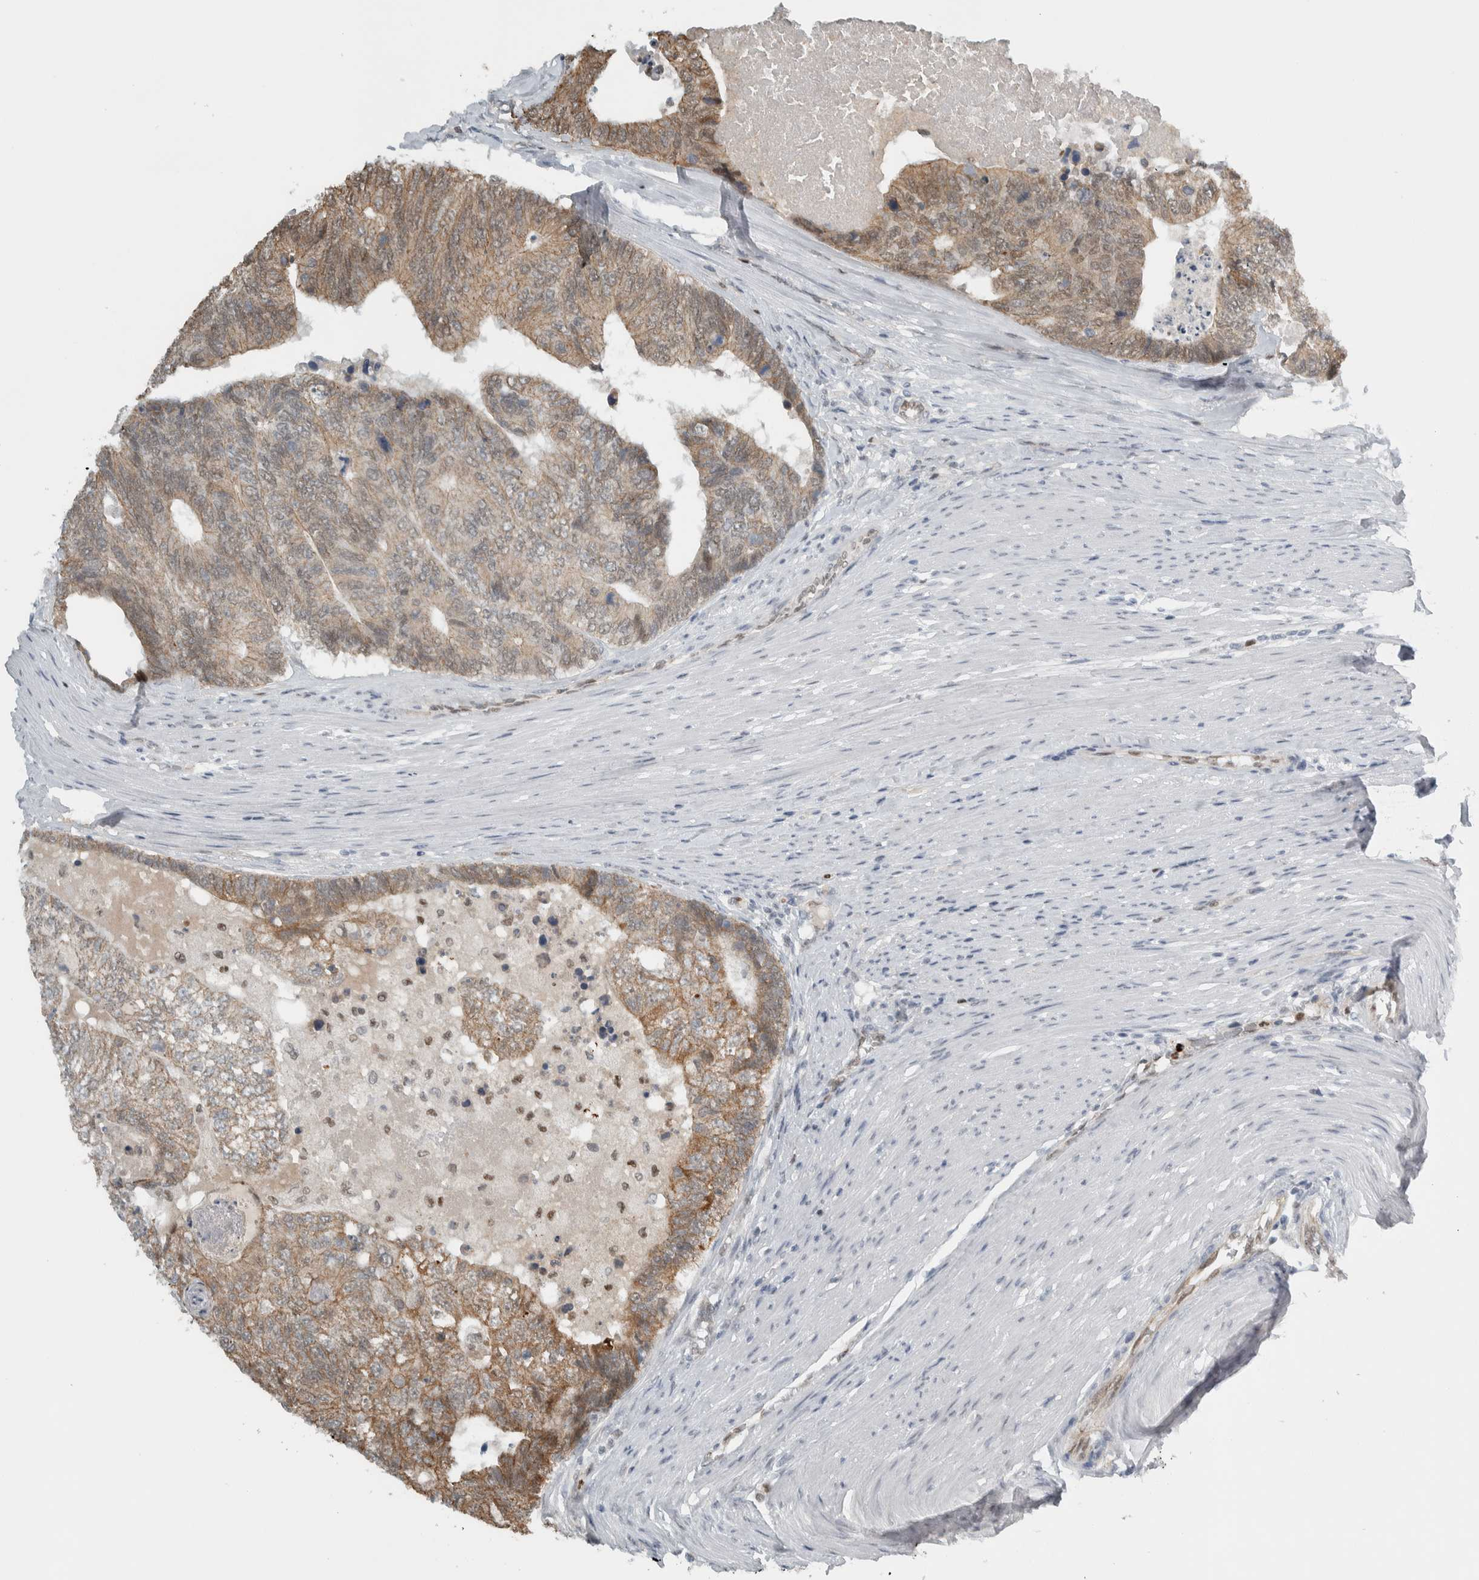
{"staining": {"intensity": "moderate", "quantity": ">75%", "location": "cytoplasmic/membranous,nuclear"}, "tissue": "colorectal cancer", "cell_type": "Tumor cells", "image_type": "cancer", "snomed": [{"axis": "morphology", "description": "Adenocarcinoma, NOS"}, {"axis": "topography", "description": "Colon"}], "caption": "Moderate cytoplasmic/membranous and nuclear protein positivity is present in approximately >75% of tumor cells in colorectal cancer. The staining was performed using DAB (3,3'-diaminobenzidine) to visualize the protein expression in brown, while the nuclei were stained in blue with hematoxylin (Magnification: 20x).", "gene": "ADPRM", "patient": {"sex": "female", "age": 67}}